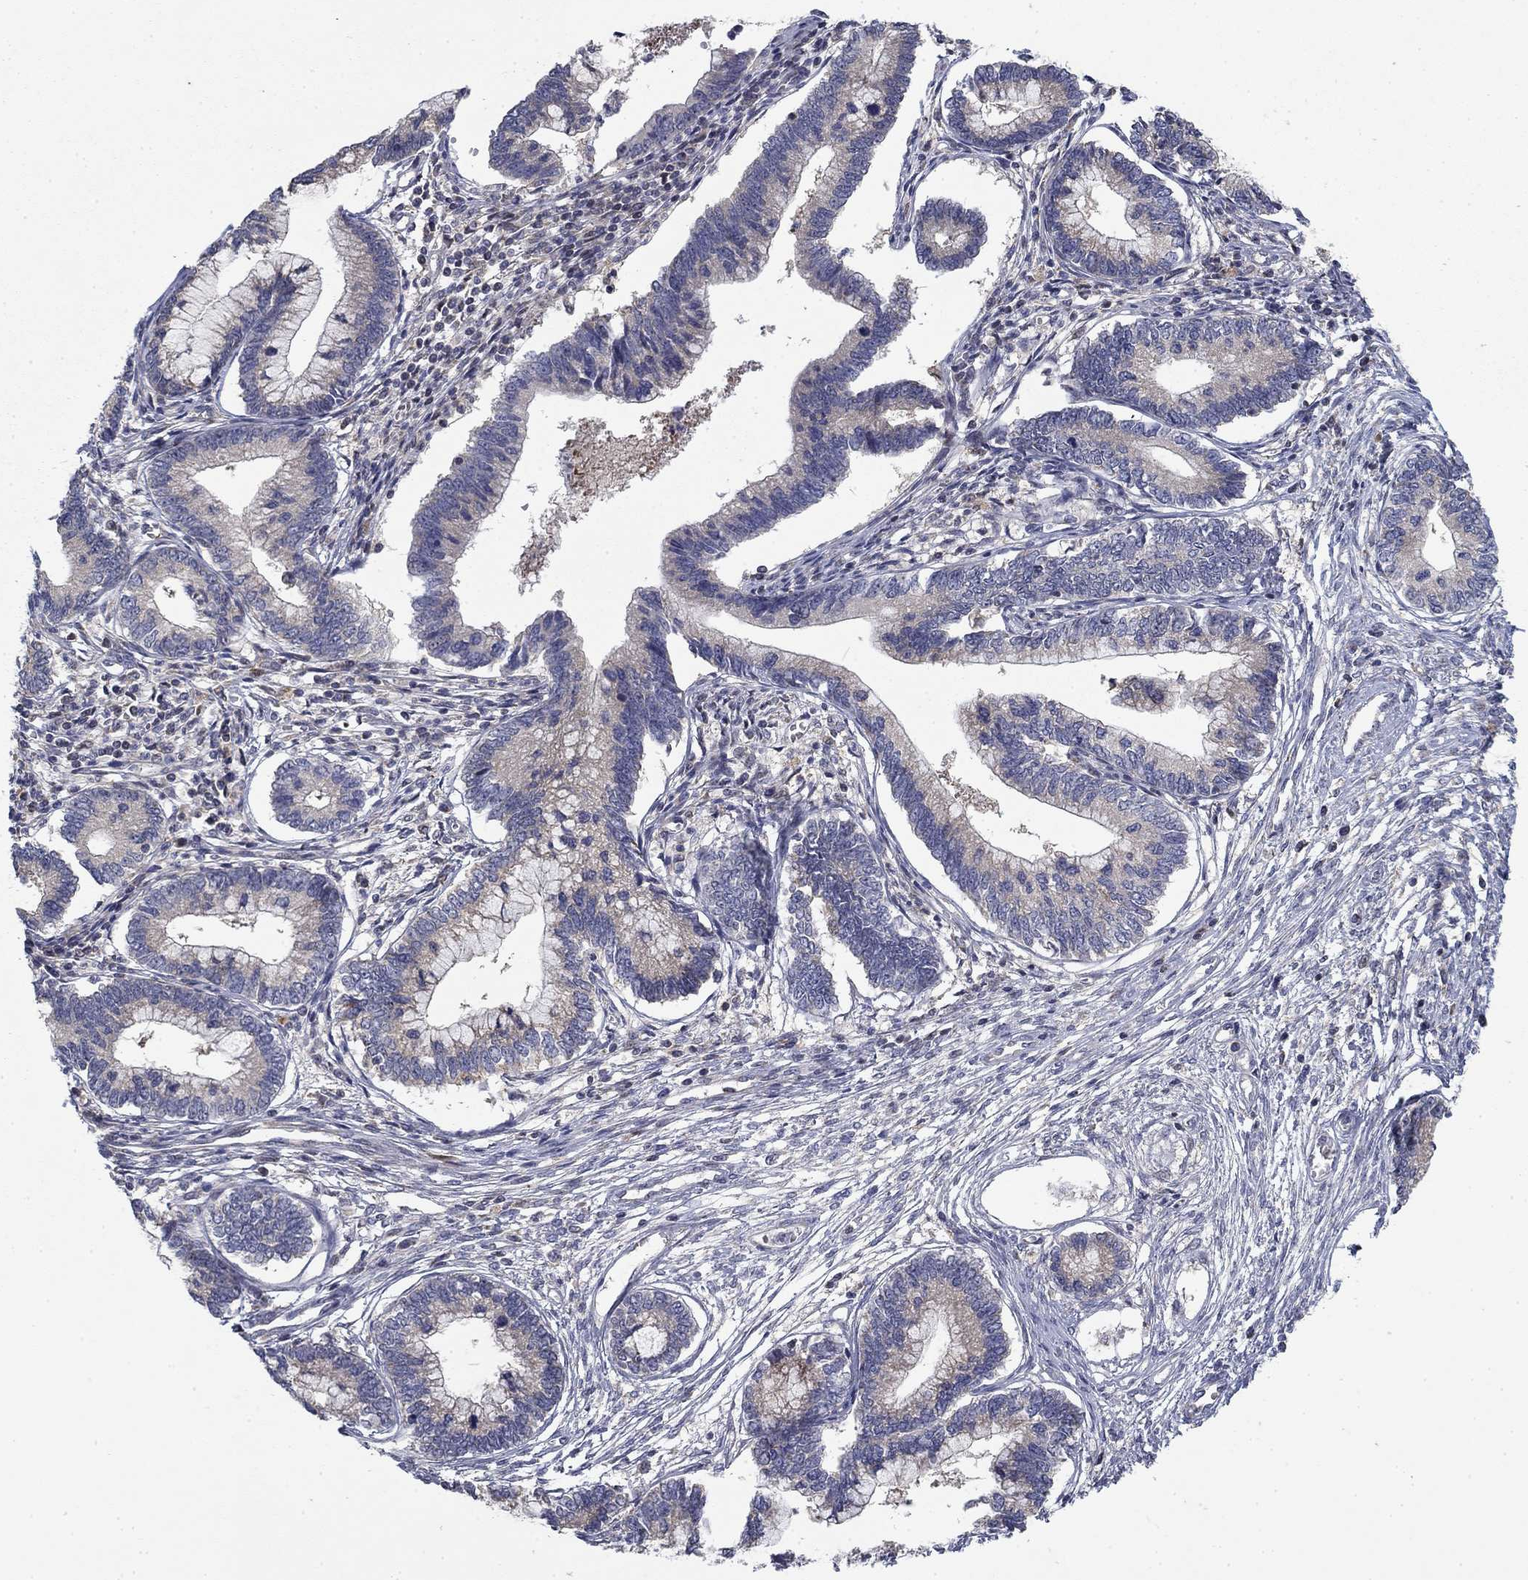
{"staining": {"intensity": "strong", "quantity": "<25%", "location": "cytoplasmic/membranous"}, "tissue": "cervical cancer", "cell_type": "Tumor cells", "image_type": "cancer", "snomed": [{"axis": "morphology", "description": "Adenocarcinoma, NOS"}, {"axis": "topography", "description": "Cervix"}], "caption": "Immunohistochemical staining of human adenocarcinoma (cervical) shows strong cytoplasmic/membranous protein staining in approximately <25% of tumor cells.", "gene": "MMAA", "patient": {"sex": "female", "age": 44}}